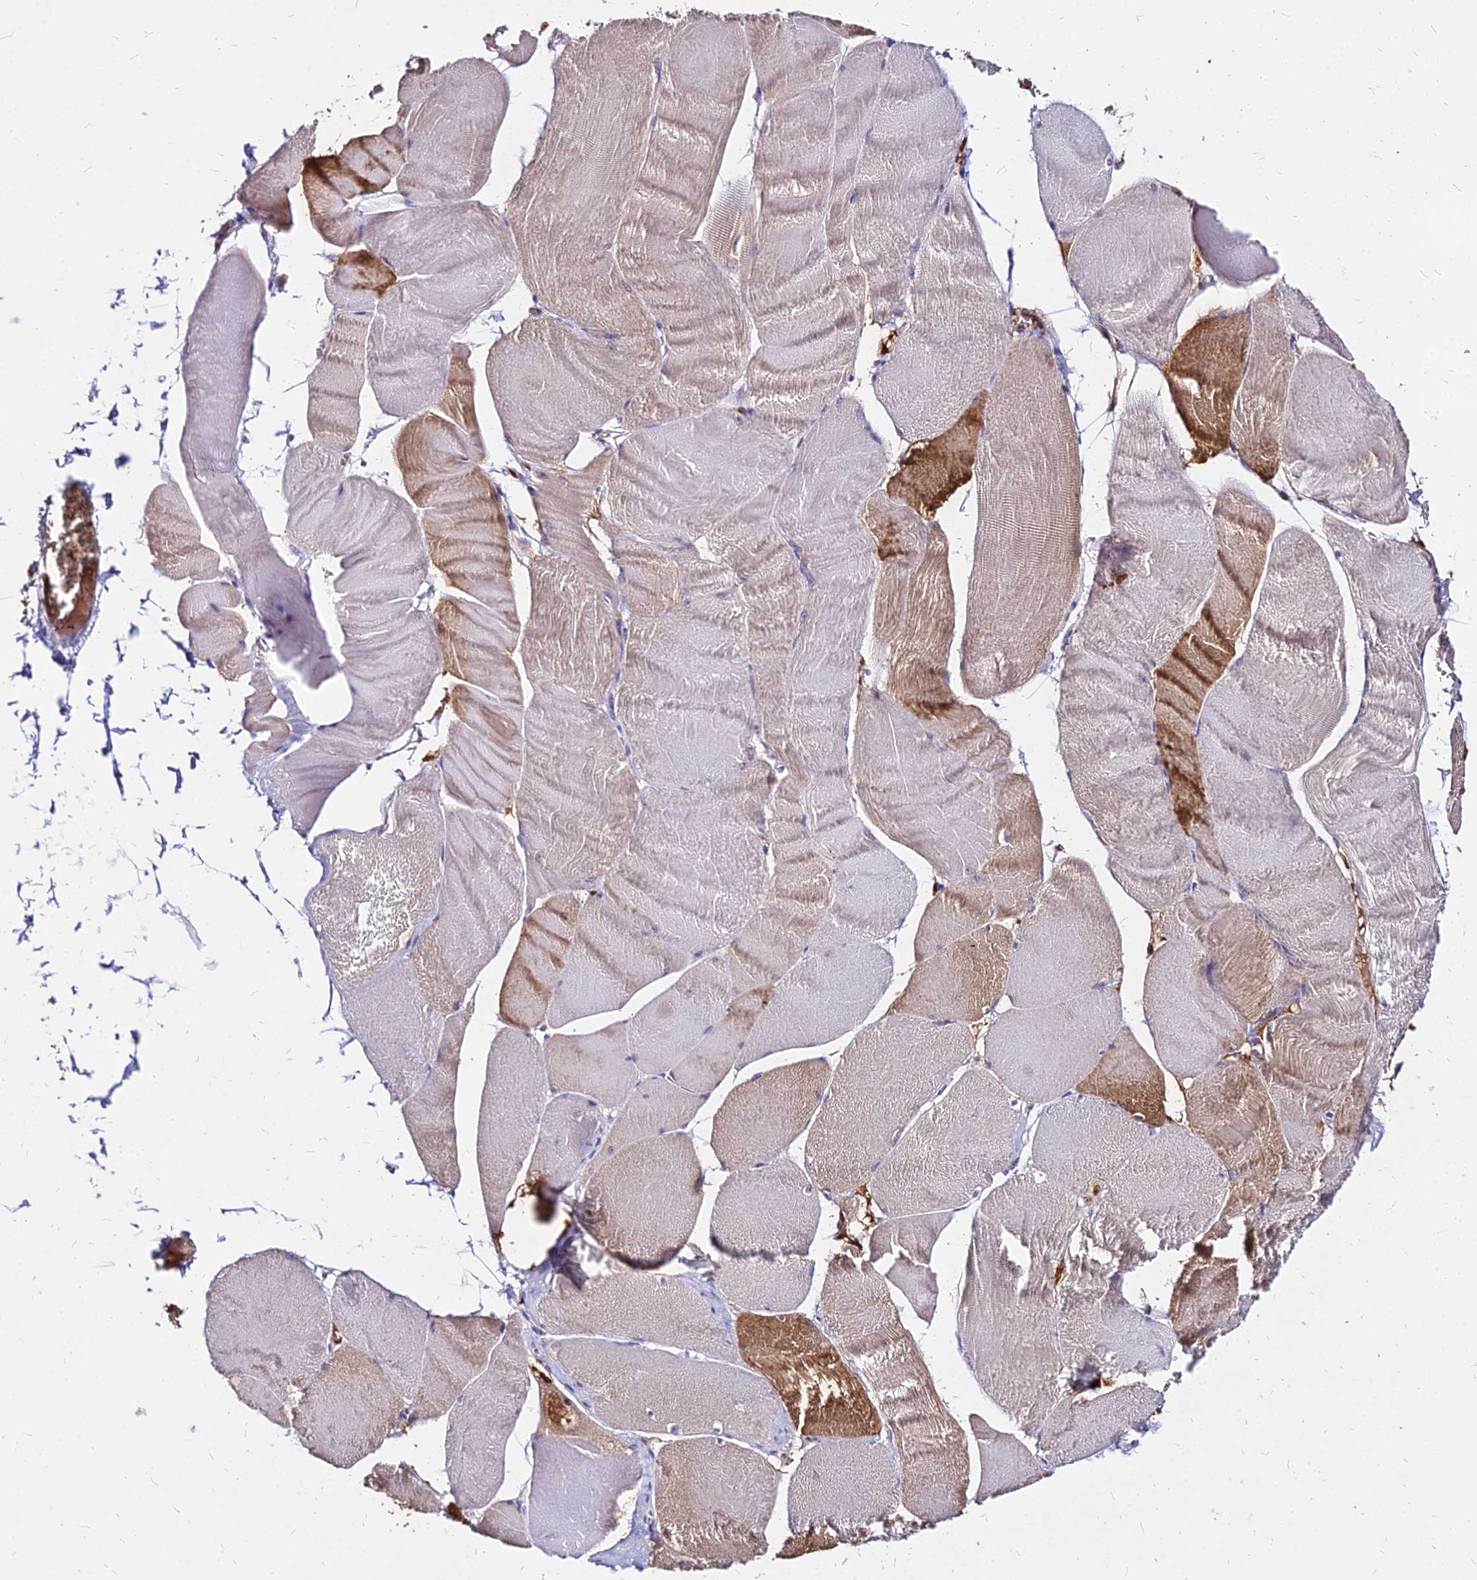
{"staining": {"intensity": "moderate", "quantity": "25%-75%", "location": "cytoplasmic/membranous"}, "tissue": "skeletal muscle", "cell_type": "Myocytes", "image_type": "normal", "snomed": [{"axis": "morphology", "description": "Normal tissue, NOS"}, {"axis": "morphology", "description": "Basal cell carcinoma"}, {"axis": "topography", "description": "Skeletal muscle"}], "caption": "High-power microscopy captured an IHC photomicrograph of normal skeletal muscle, revealing moderate cytoplasmic/membranous positivity in approximately 25%-75% of myocytes. Immunohistochemistry (ihc) stains the protein of interest in brown and the nuclei are stained blue.", "gene": "ACSM6", "patient": {"sex": "female", "age": 64}}